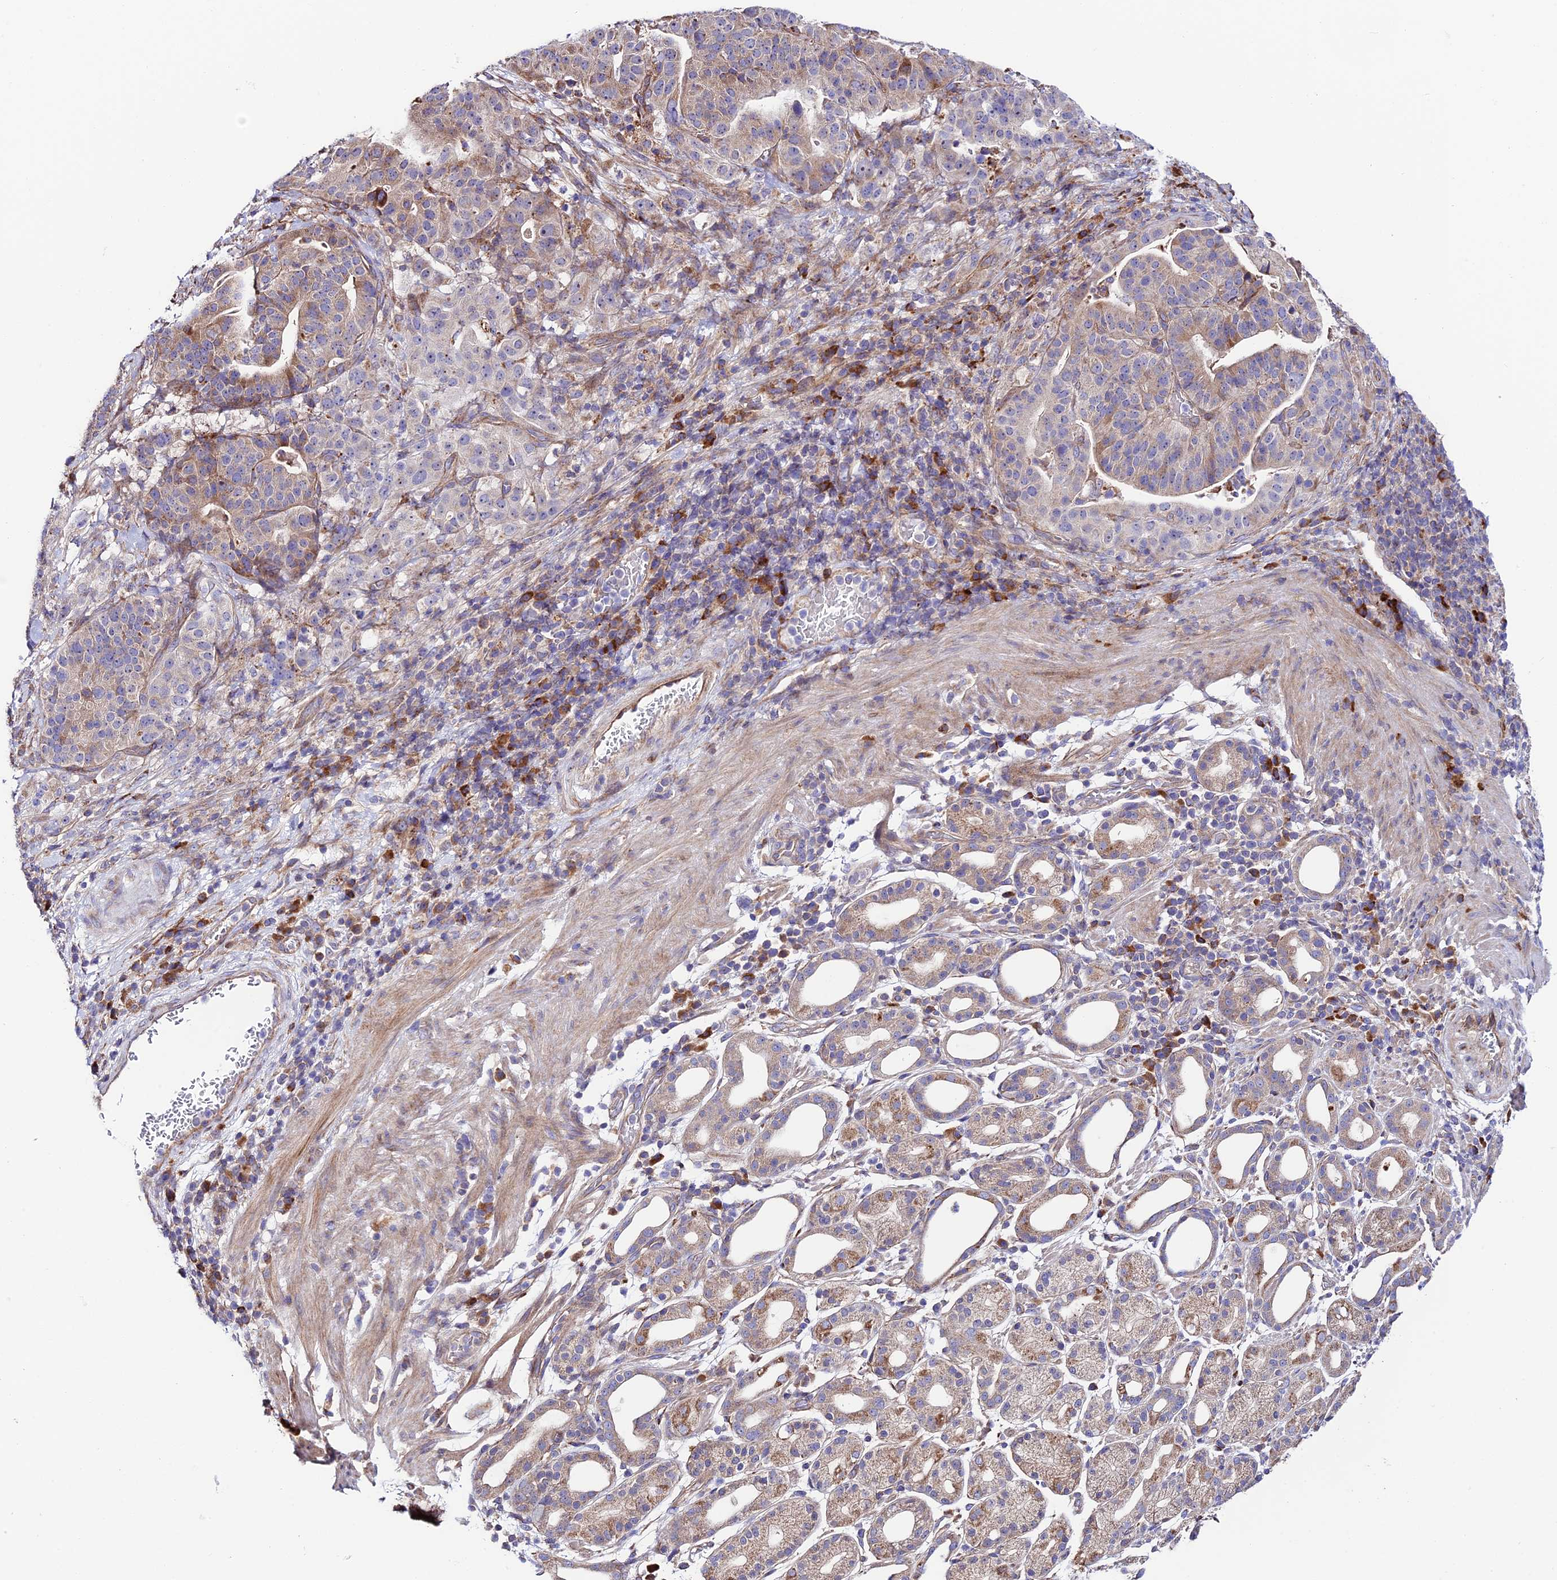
{"staining": {"intensity": "moderate", "quantity": "25%-75%", "location": "cytoplasmic/membranous"}, "tissue": "stomach cancer", "cell_type": "Tumor cells", "image_type": "cancer", "snomed": [{"axis": "morphology", "description": "Adenocarcinoma, NOS"}, {"axis": "topography", "description": "Stomach"}], "caption": "Adenocarcinoma (stomach) tissue demonstrates moderate cytoplasmic/membranous staining in about 25%-75% of tumor cells, visualized by immunohistochemistry.", "gene": "VPS13C", "patient": {"sex": "male", "age": 48}}